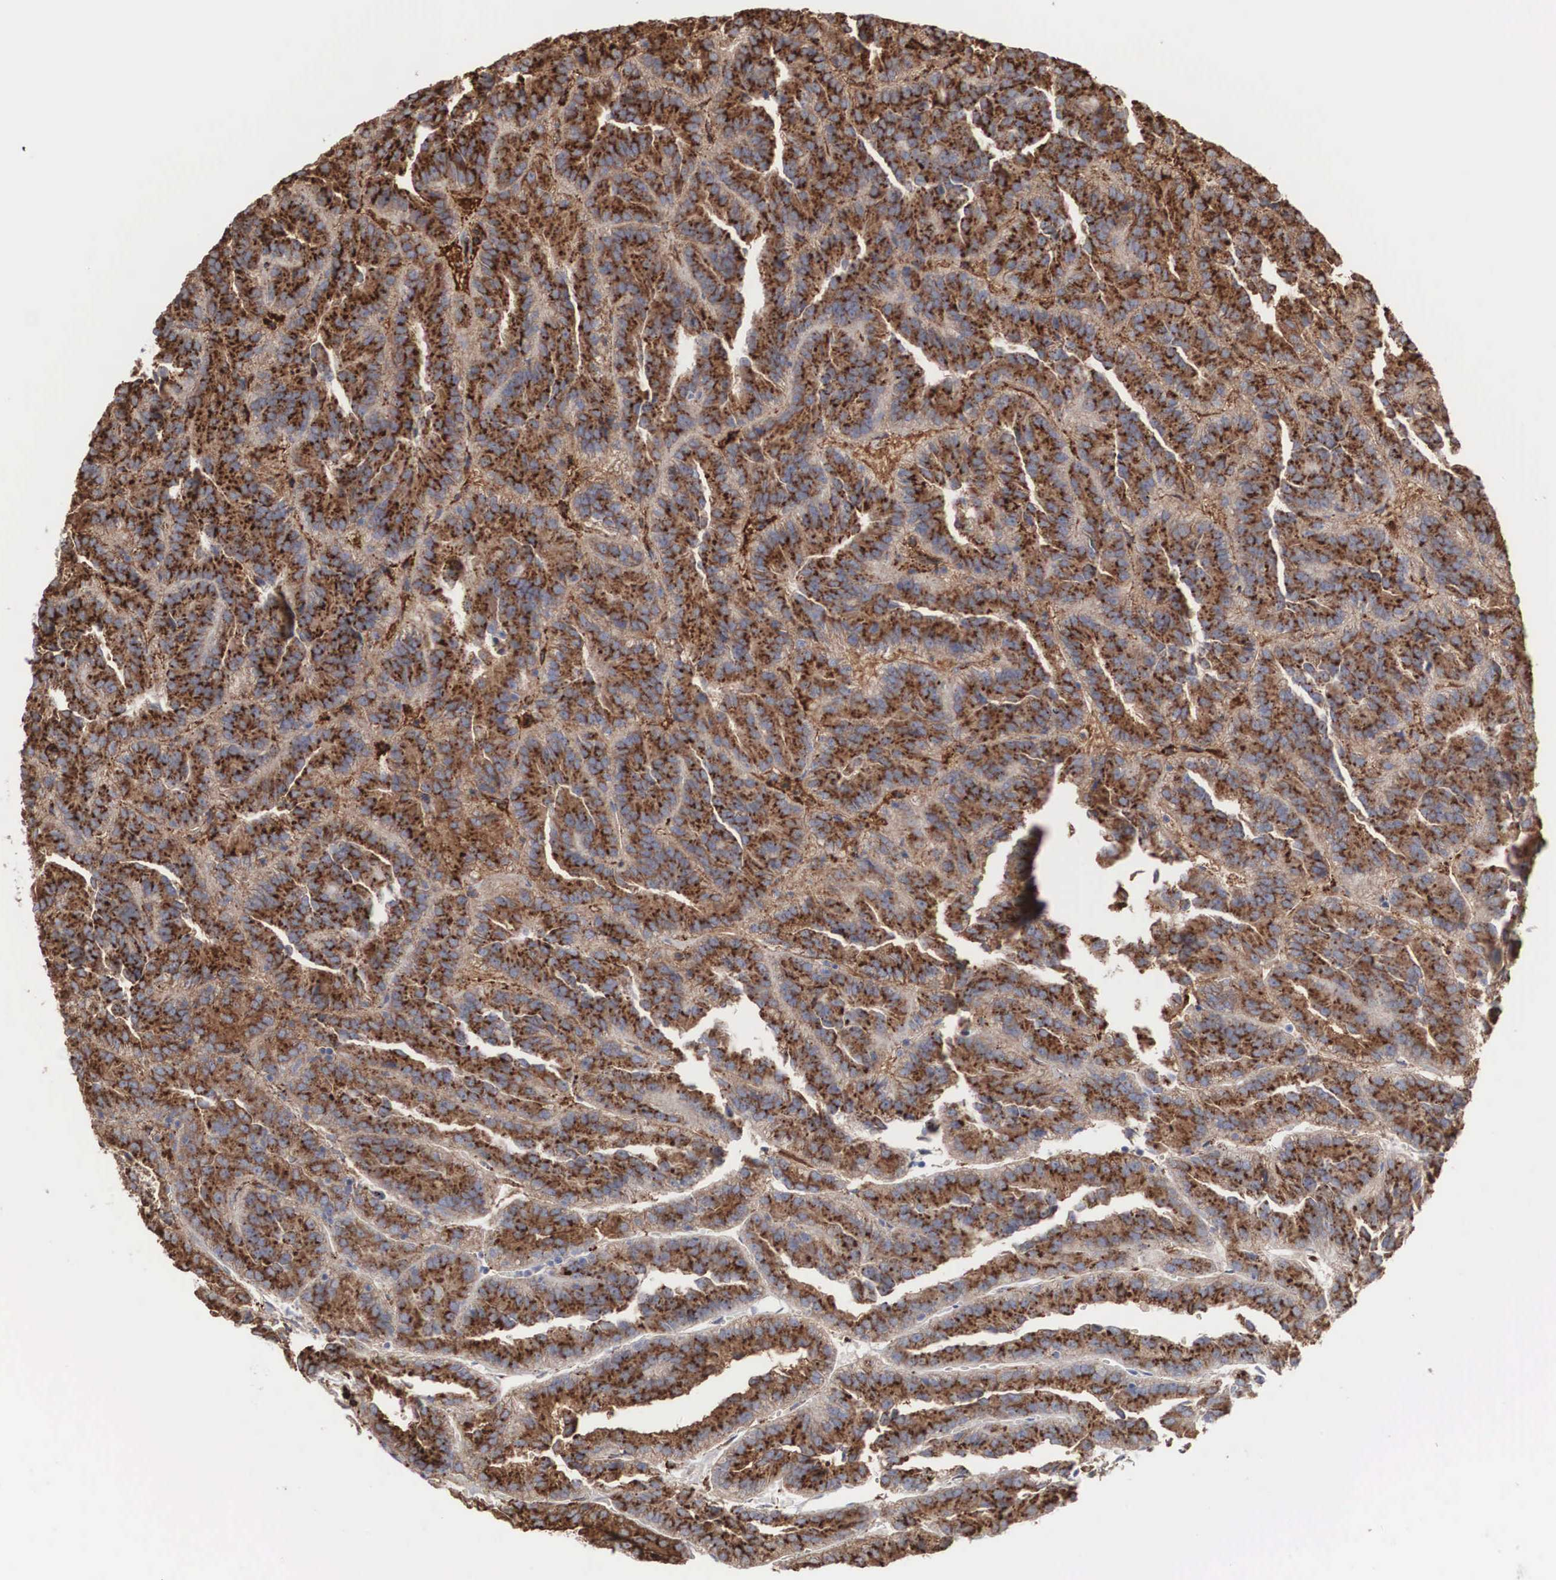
{"staining": {"intensity": "strong", "quantity": ">75%", "location": "cytoplasmic/membranous"}, "tissue": "renal cancer", "cell_type": "Tumor cells", "image_type": "cancer", "snomed": [{"axis": "morphology", "description": "Adenocarcinoma, NOS"}, {"axis": "topography", "description": "Kidney"}], "caption": "Immunohistochemical staining of renal cancer (adenocarcinoma) exhibits strong cytoplasmic/membranous protein staining in approximately >75% of tumor cells.", "gene": "LGALS3BP", "patient": {"sex": "male", "age": 46}}